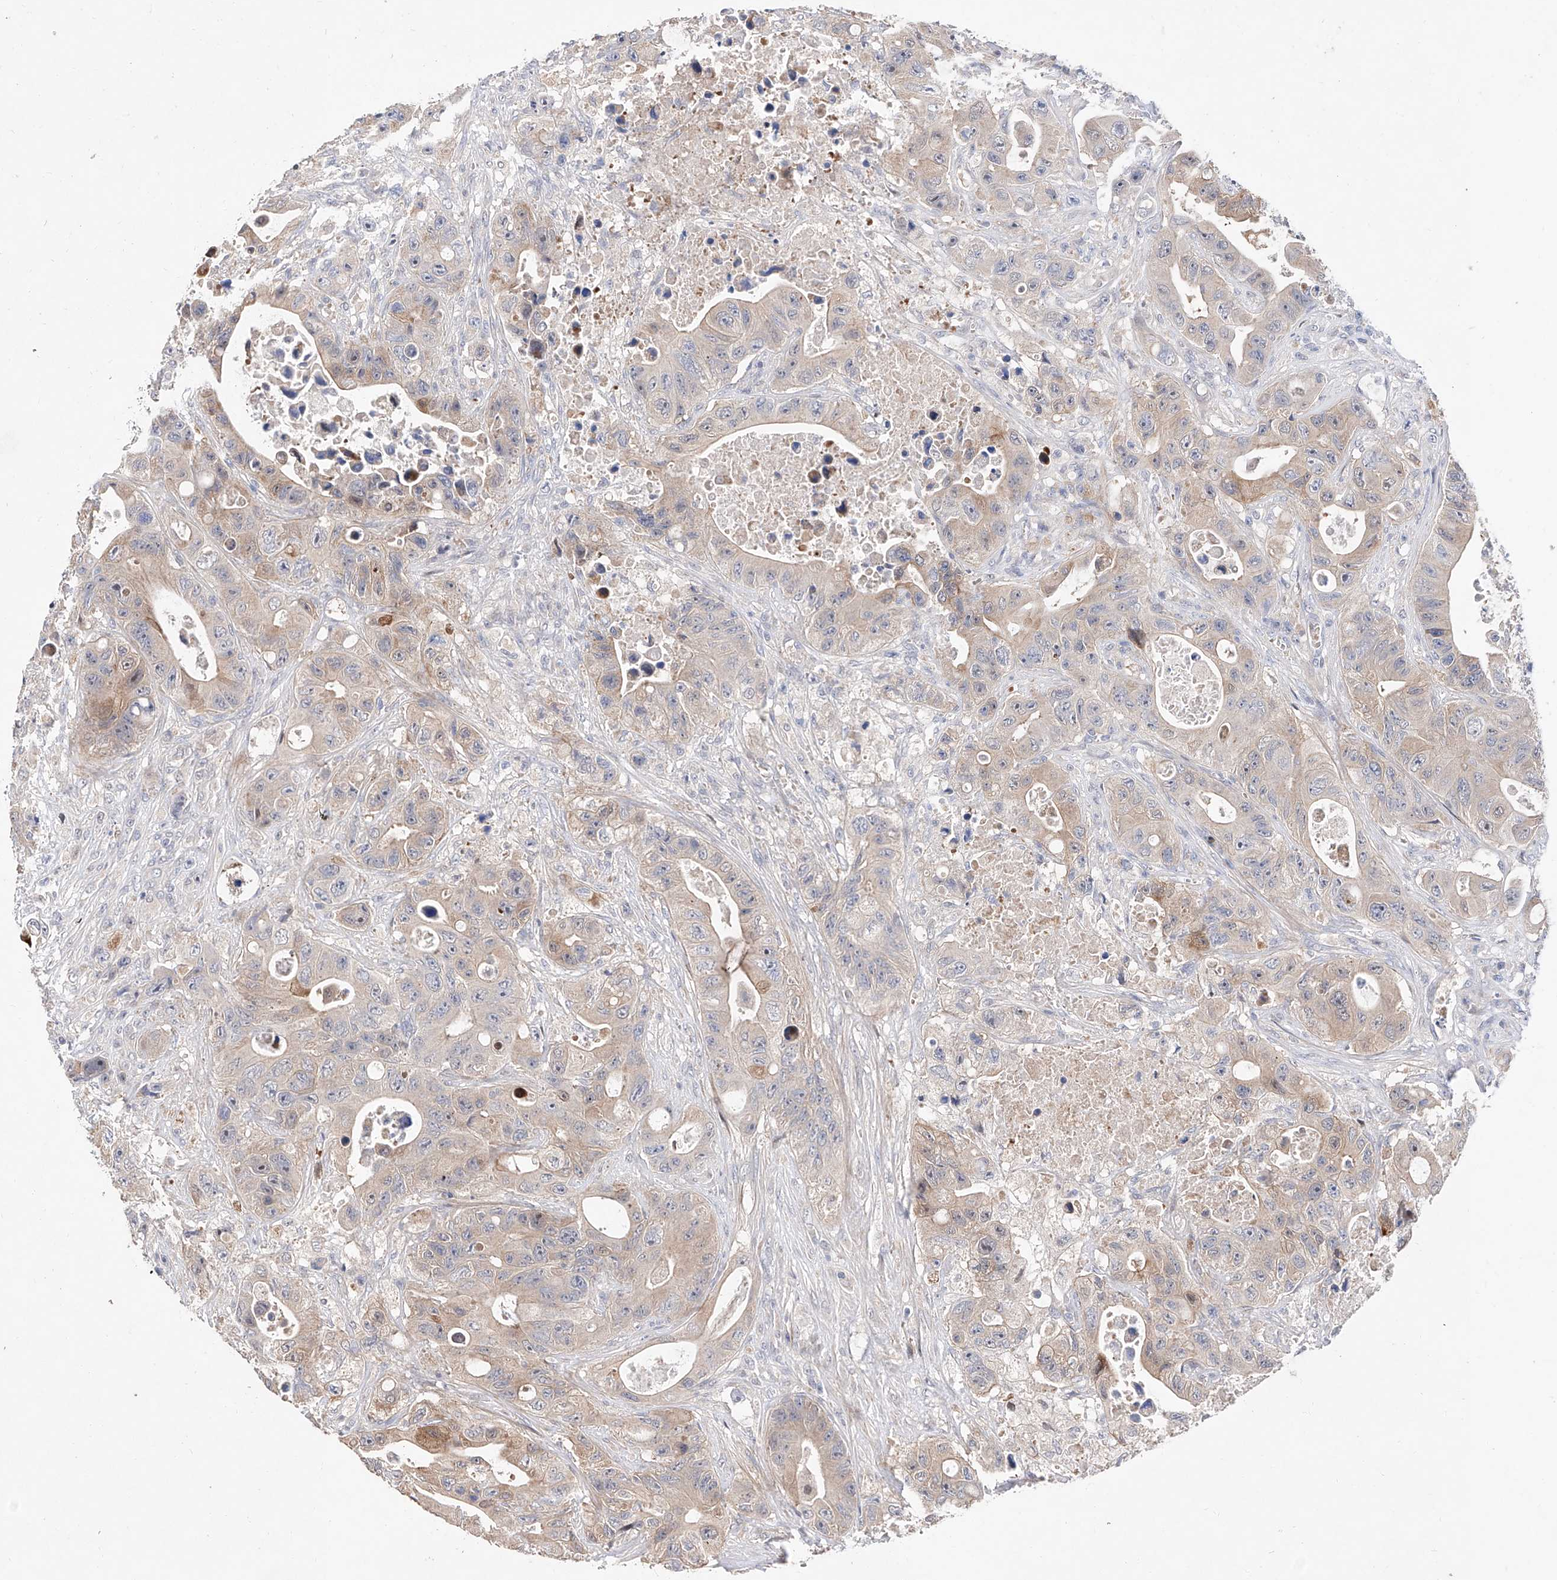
{"staining": {"intensity": "weak", "quantity": "25%-75%", "location": "cytoplasmic/membranous"}, "tissue": "colorectal cancer", "cell_type": "Tumor cells", "image_type": "cancer", "snomed": [{"axis": "morphology", "description": "Adenocarcinoma, NOS"}, {"axis": "topography", "description": "Colon"}], "caption": "A brown stain highlights weak cytoplasmic/membranous staining of a protein in human colorectal cancer (adenocarcinoma) tumor cells.", "gene": "FUCA2", "patient": {"sex": "female", "age": 46}}